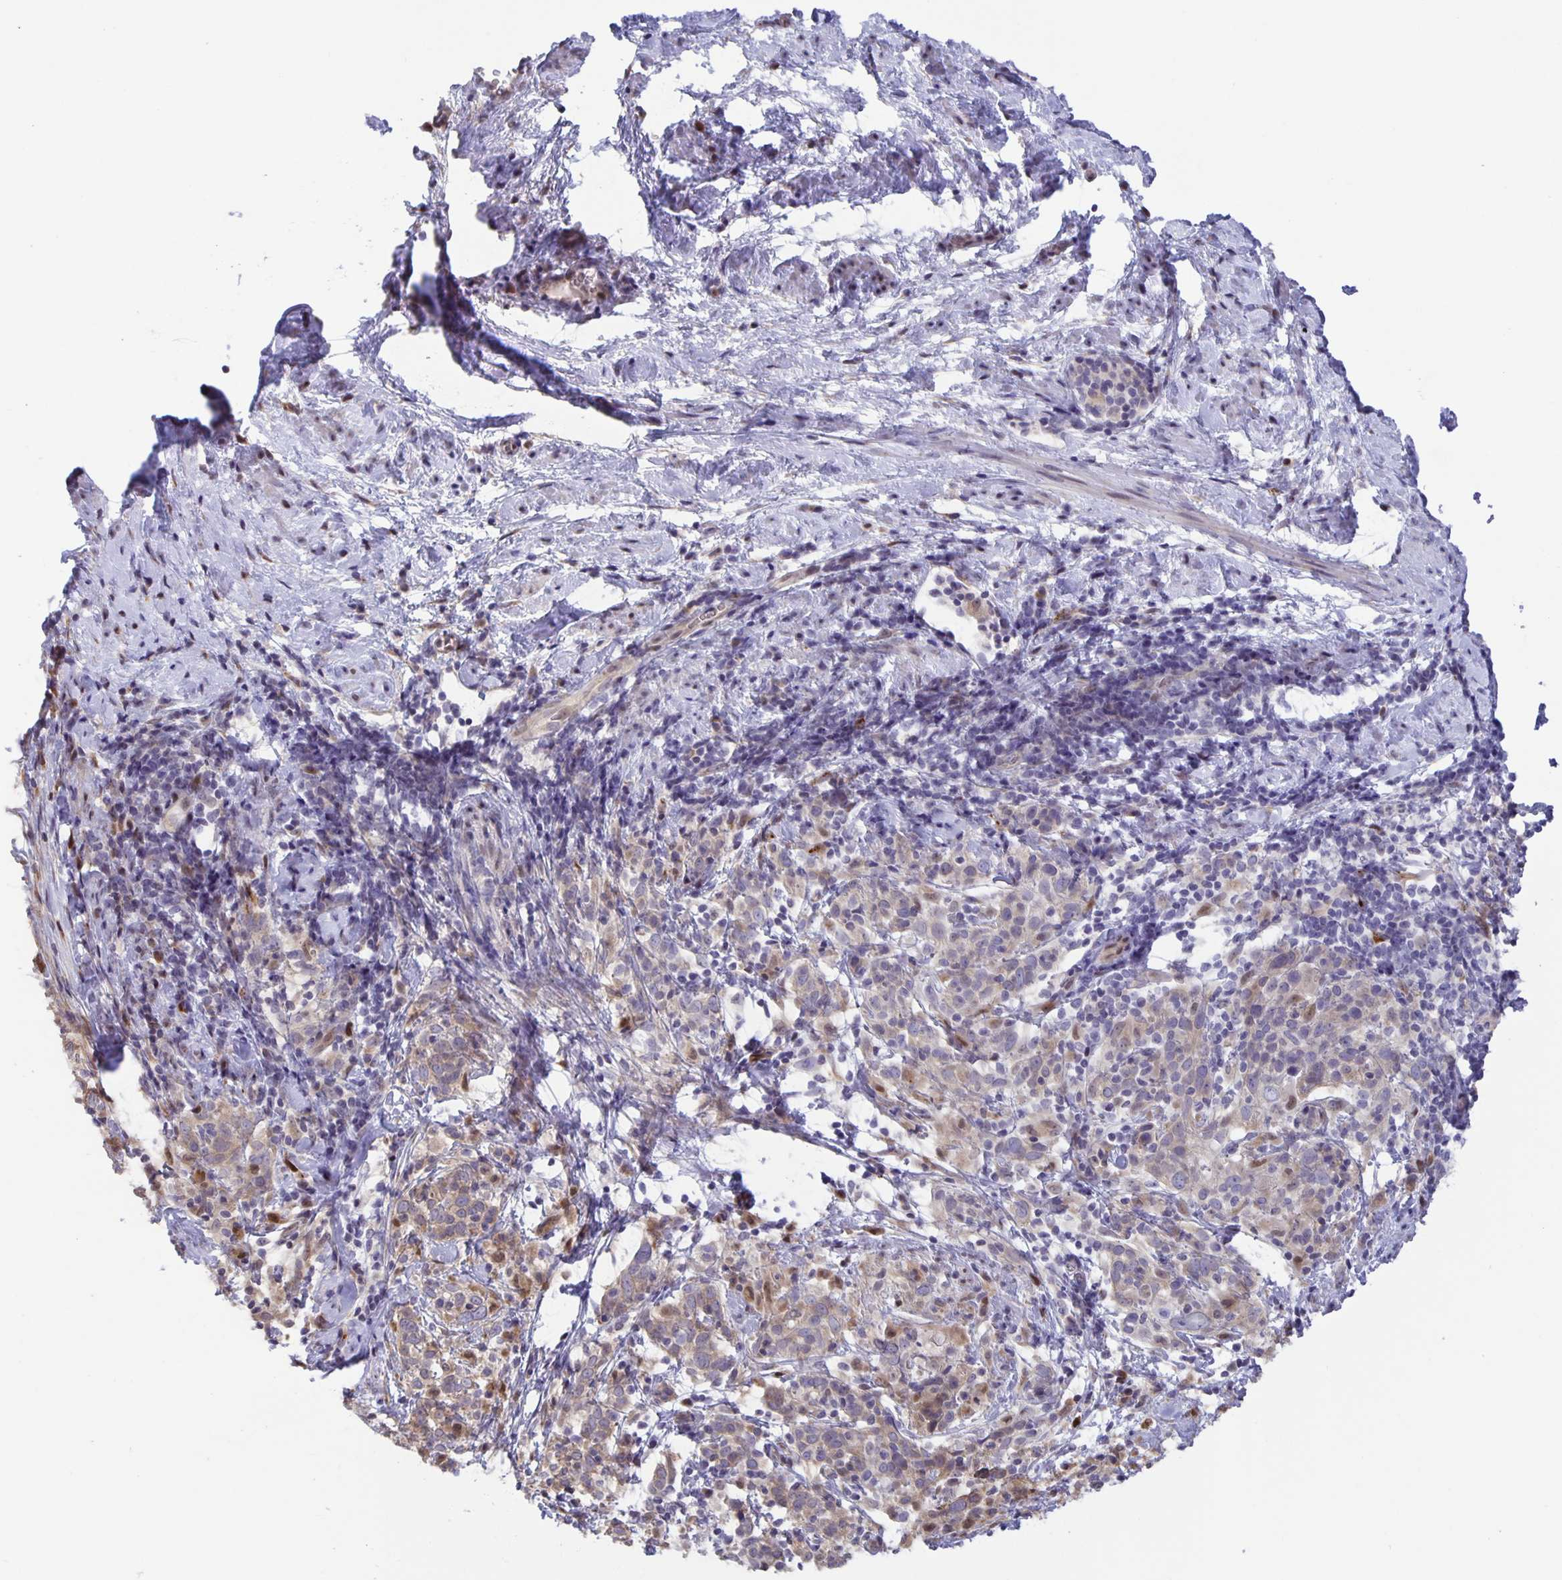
{"staining": {"intensity": "weak", "quantity": "<25%", "location": "cytoplasmic/membranous"}, "tissue": "cervical cancer", "cell_type": "Tumor cells", "image_type": "cancer", "snomed": [{"axis": "morphology", "description": "Squamous cell carcinoma, NOS"}, {"axis": "topography", "description": "Cervix"}], "caption": "Tumor cells show no significant staining in cervical squamous cell carcinoma.", "gene": "MAPK12", "patient": {"sex": "female", "age": 61}}